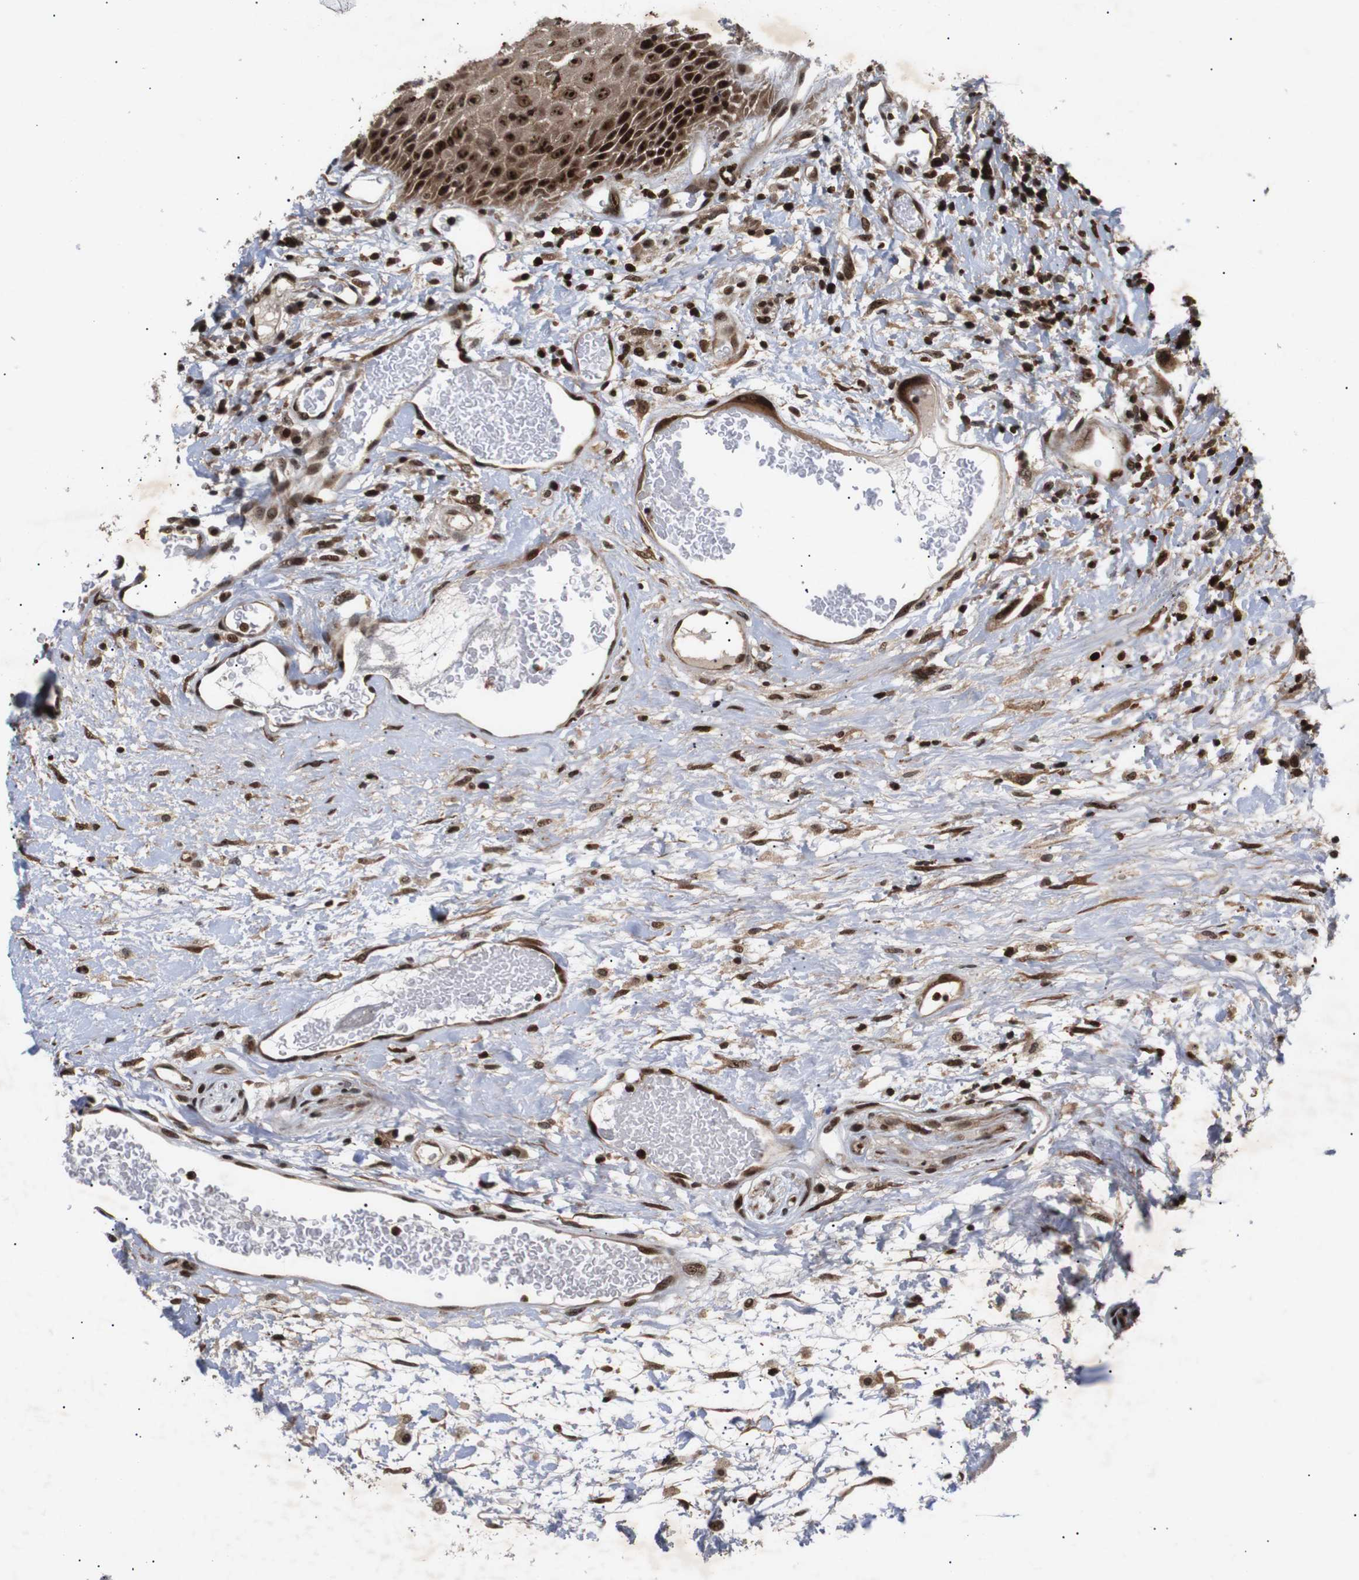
{"staining": {"intensity": "strong", "quantity": ">75%", "location": "cytoplasmic/membranous,nuclear"}, "tissue": "head and neck cancer", "cell_type": "Tumor cells", "image_type": "cancer", "snomed": [{"axis": "morphology", "description": "Normal tissue, NOS"}, {"axis": "morphology", "description": "Squamous cell carcinoma, NOS"}, {"axis": "topography", "description": "Cartilage tissue"}, {"axis": "topography", "description": "Head-Neck"}], "caption": "Head and neck cancer stained with a brown dye displays strong cytoplasmic/membranous and nuclear positive expression in about >75% of tumor cells.", "gene": "KIF23", "patient": {"sex": "male", "age": 62}}